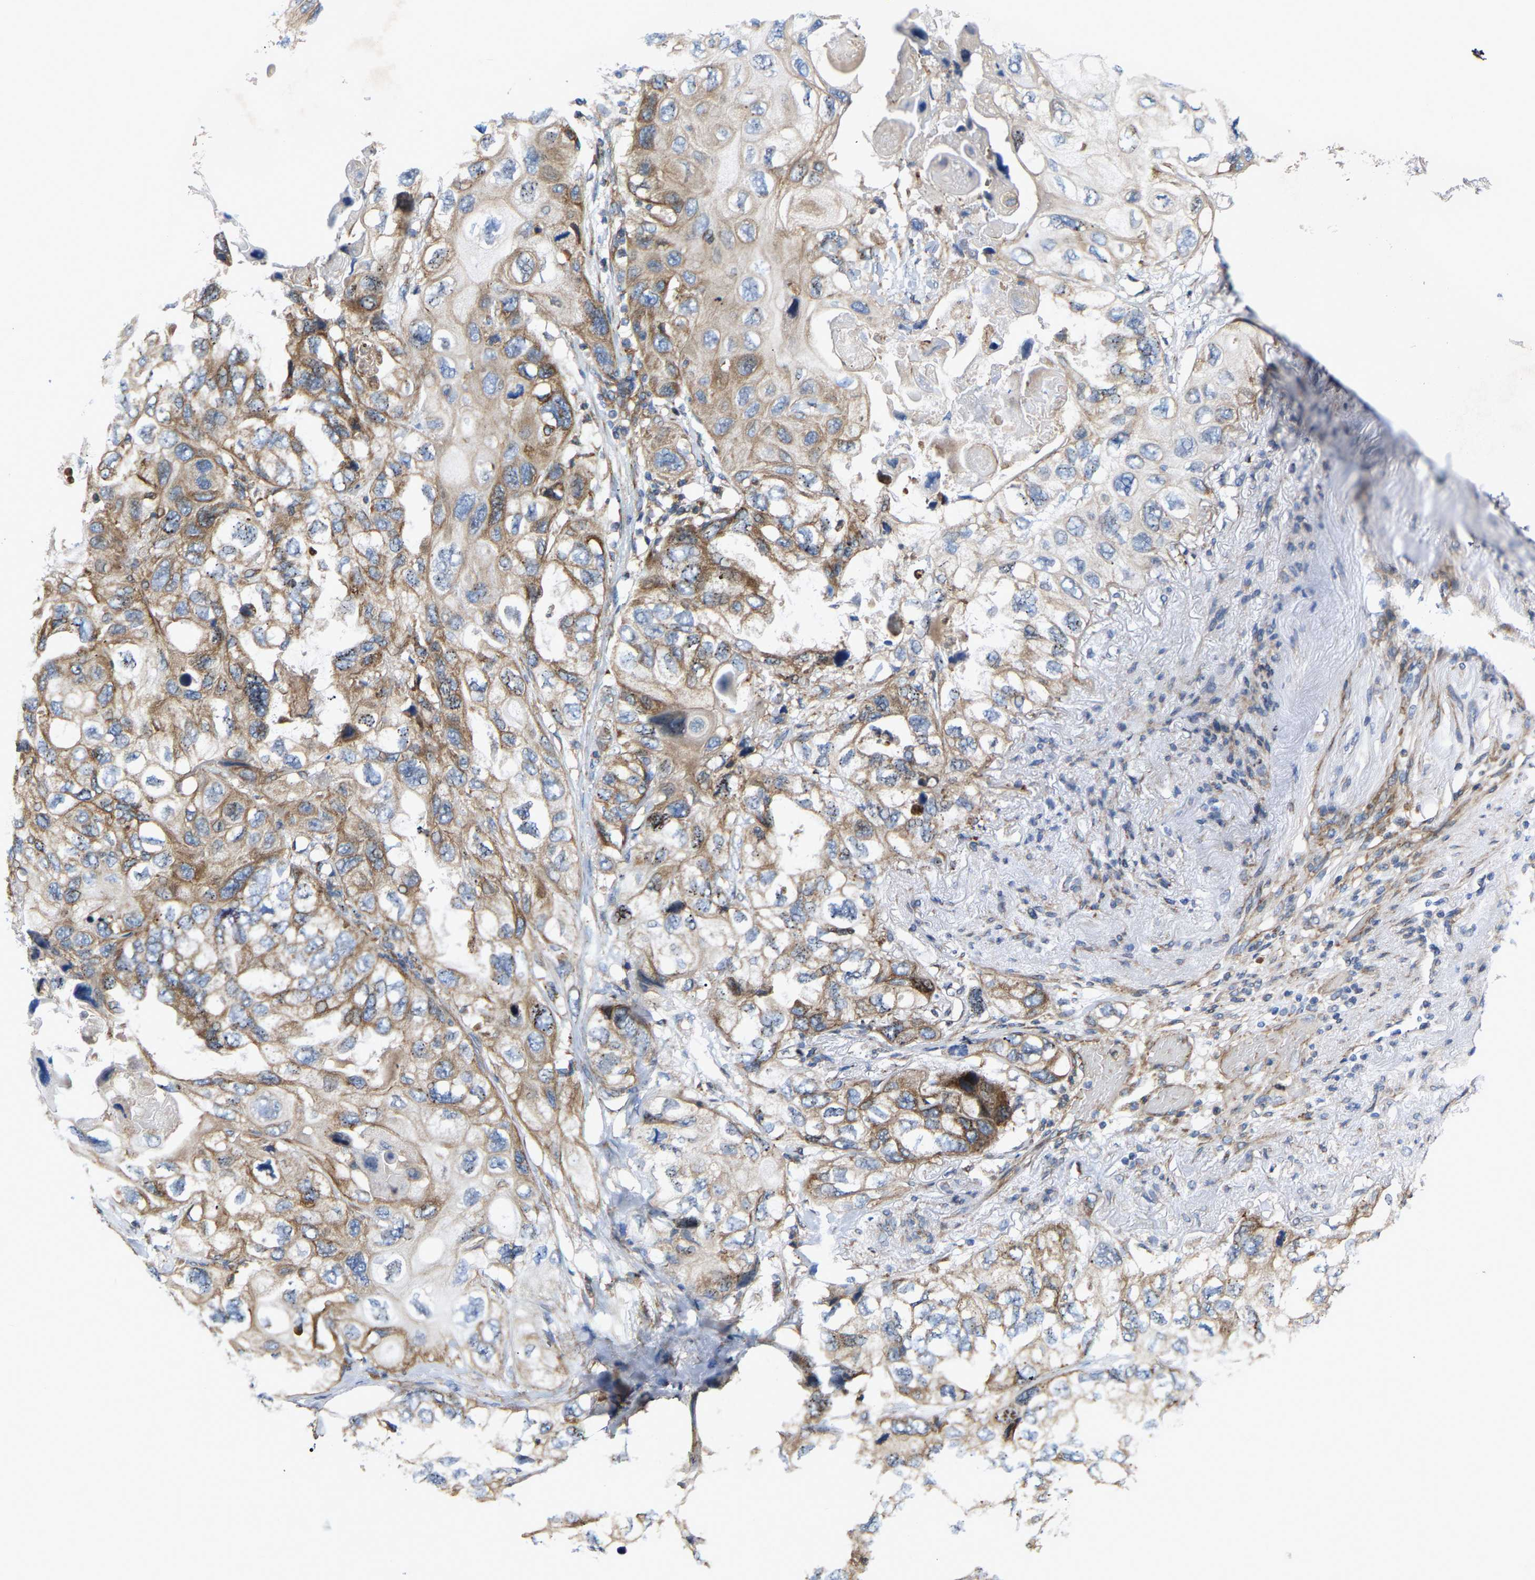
{"staining": {"intensity": "moderate", "quantity": ">75%", "location": "cytoplasmic/membranous"}, "tissue": "lung cancer", "cell_type": "Tumor cells", "image_type": "cancer", "snomed": [{"axis": "morphology", "description": "Squamous cell carcinoma, NOS"}, {"axis": "topography", "description": "Lung"}], "caption": "Lung squamous cell carcinoma tissue shows moderate cytoplasmic/membranous expression in about >75% of tumor cells, visualized by immunohistochemistry. The staining is performed using DAB brown chromogen to label protein expression. The nuclei are counter-stained blue using hematoxylin.", "gene": "TOR1B", "patient": {"sex": "female", "age": 73}}